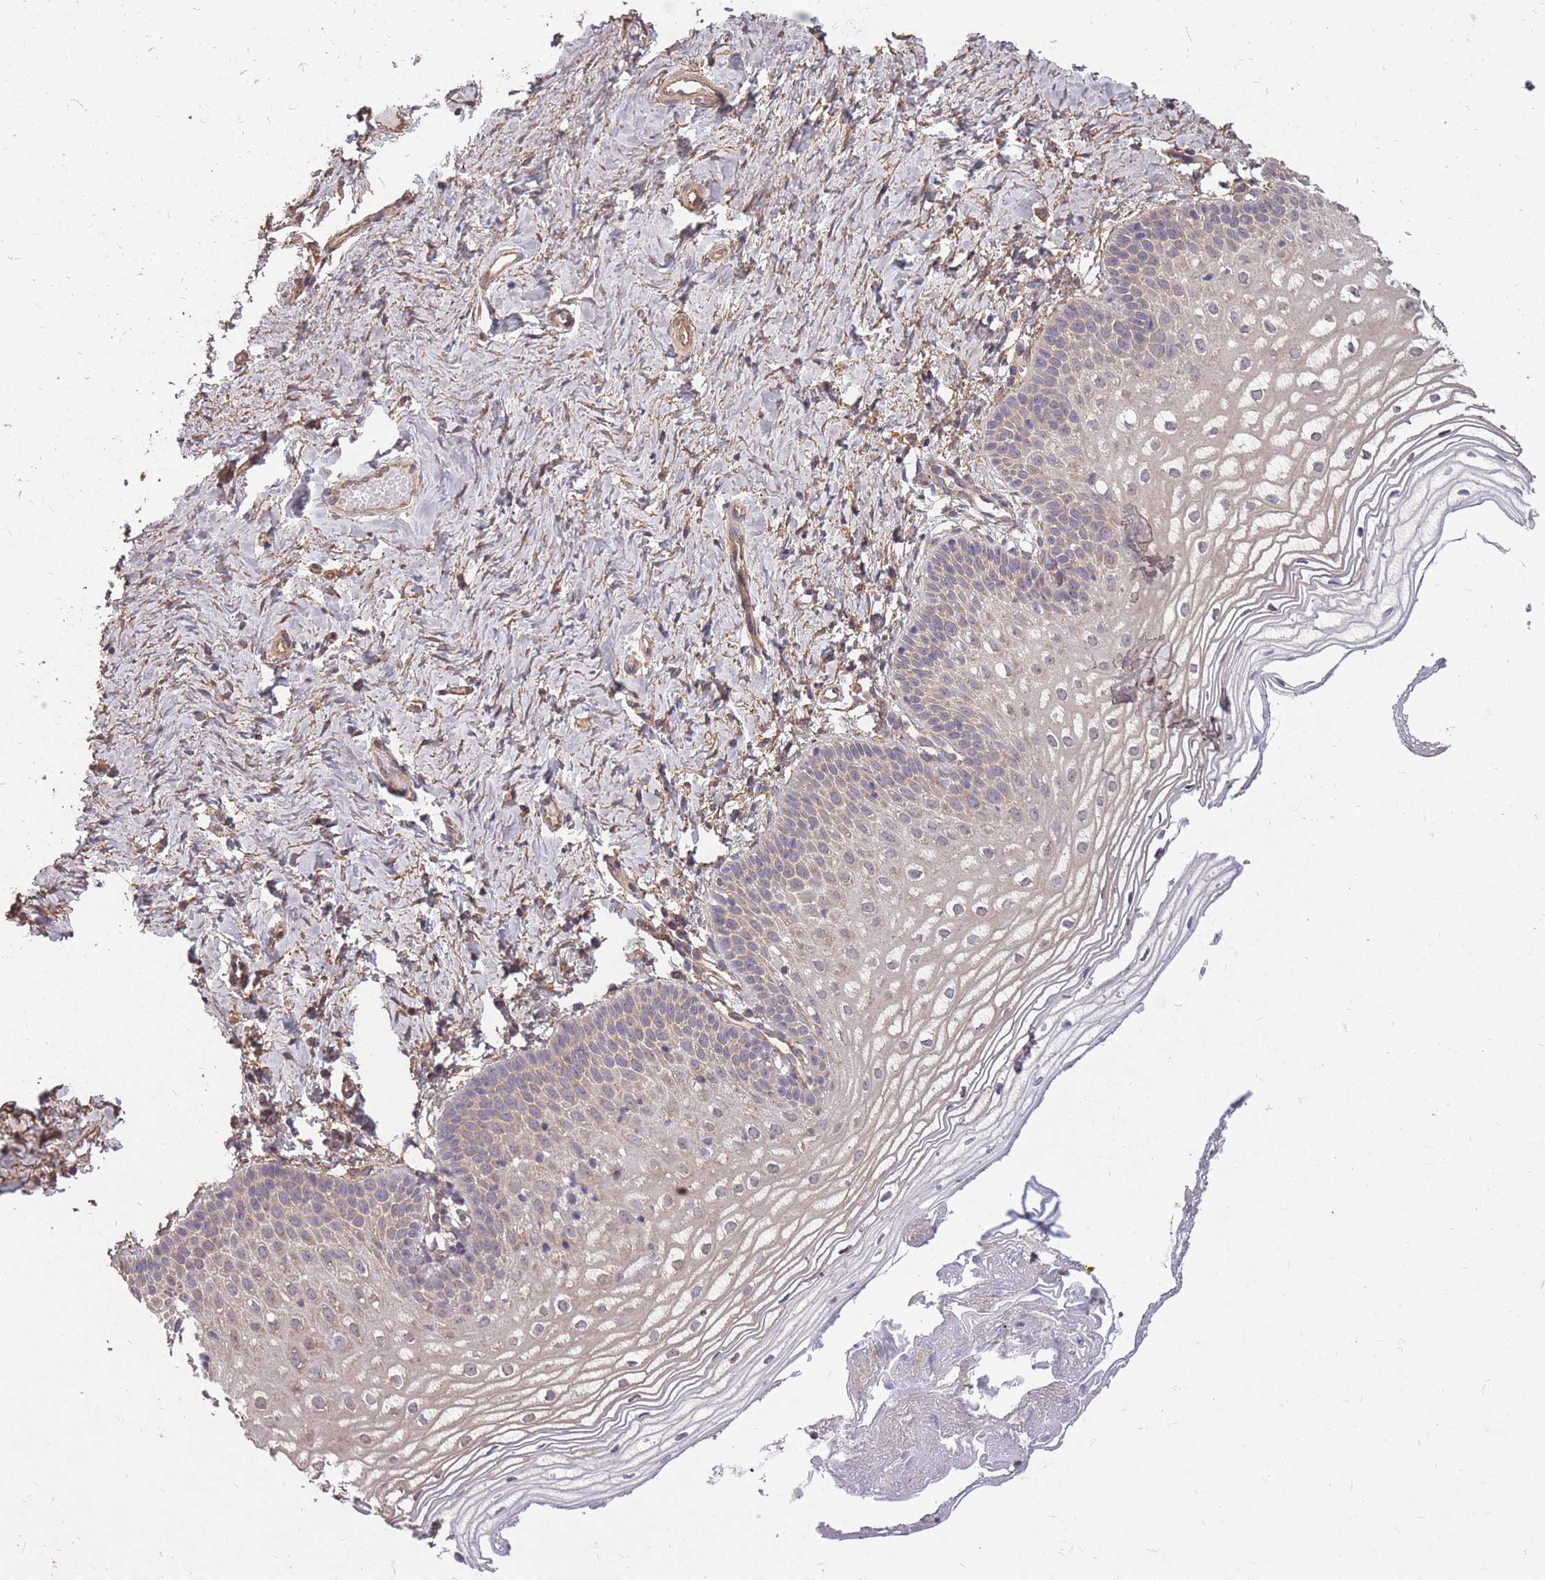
{"staining": {"intensity": "weak", "quantity": "<25%", "location": "cytoplasmic/membranous"}, "tissue": "vagina", "cell_type": "Squamous epithelial cells", "image_type": "normal", "snomed": [{"axis": "morphology", "description": "Normal tissue, NOS"}, {"axis": "topography", "description": "Vagina"}], "caption": "Immunohistochemical staining of benign vagina exhibits no significant staining in squamous epithelial cells.", "gene": "DYNC1LI2", "patient": {"sex": "female", "age": 56}}